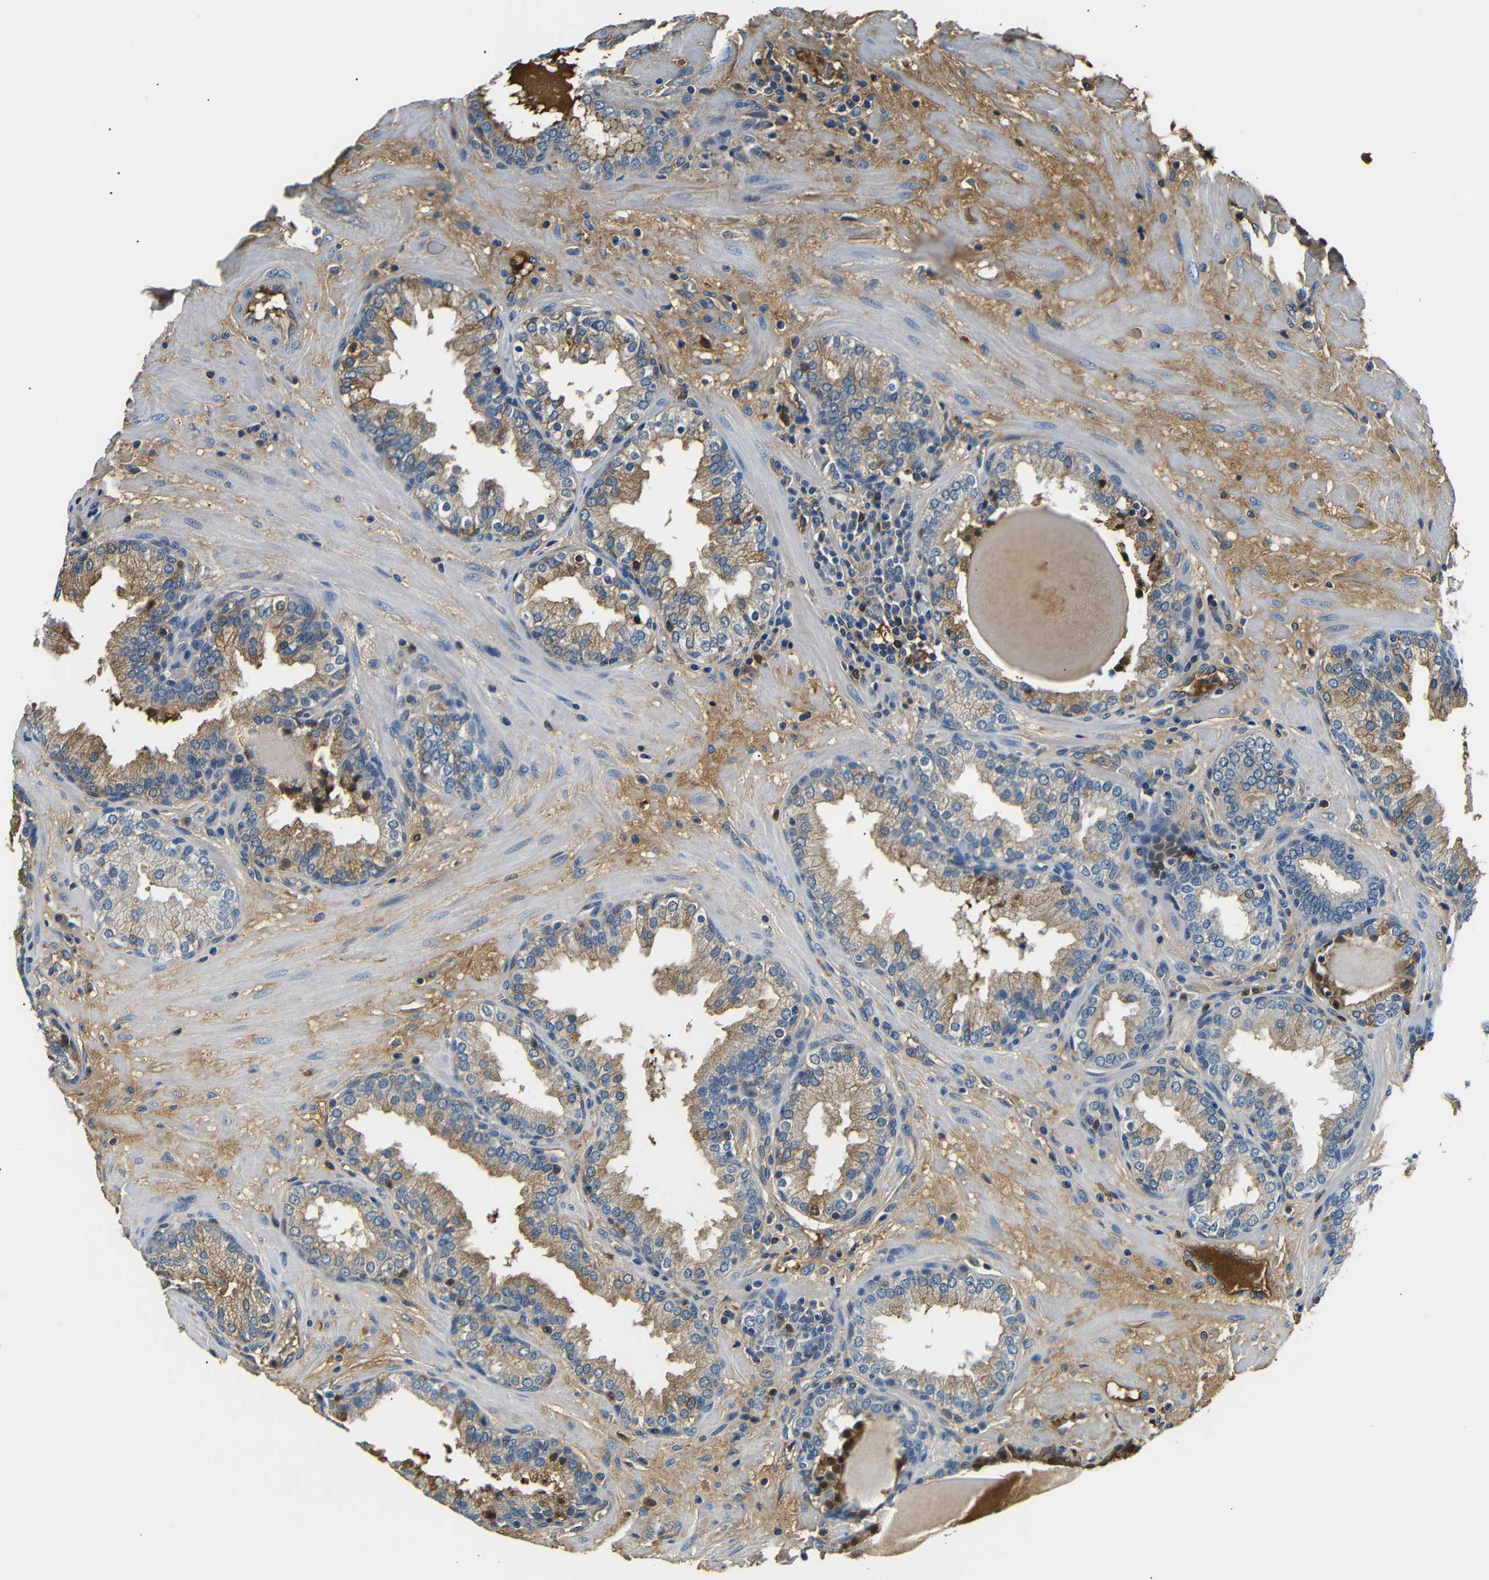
{"staining": {"intensity": "moderate", "quantity": "25%-75%", "location": "cytoplasmic/membranous"}, "tissue": "prostate", "cell_type": "Glandular cells", "image_type": "normal", "snomed": [{"axis": "morphology", "description": "Normal tissue, NOS"}, {"axis": "topography", "description": "Prostate"}], "caption": "Glandular cells reveal moderate cytoplasmic/membranous staining in about 25%-75% of cells in benign prostate.", "gene": "LHCGR", "patient": {"sex": "male", "age": 51}}